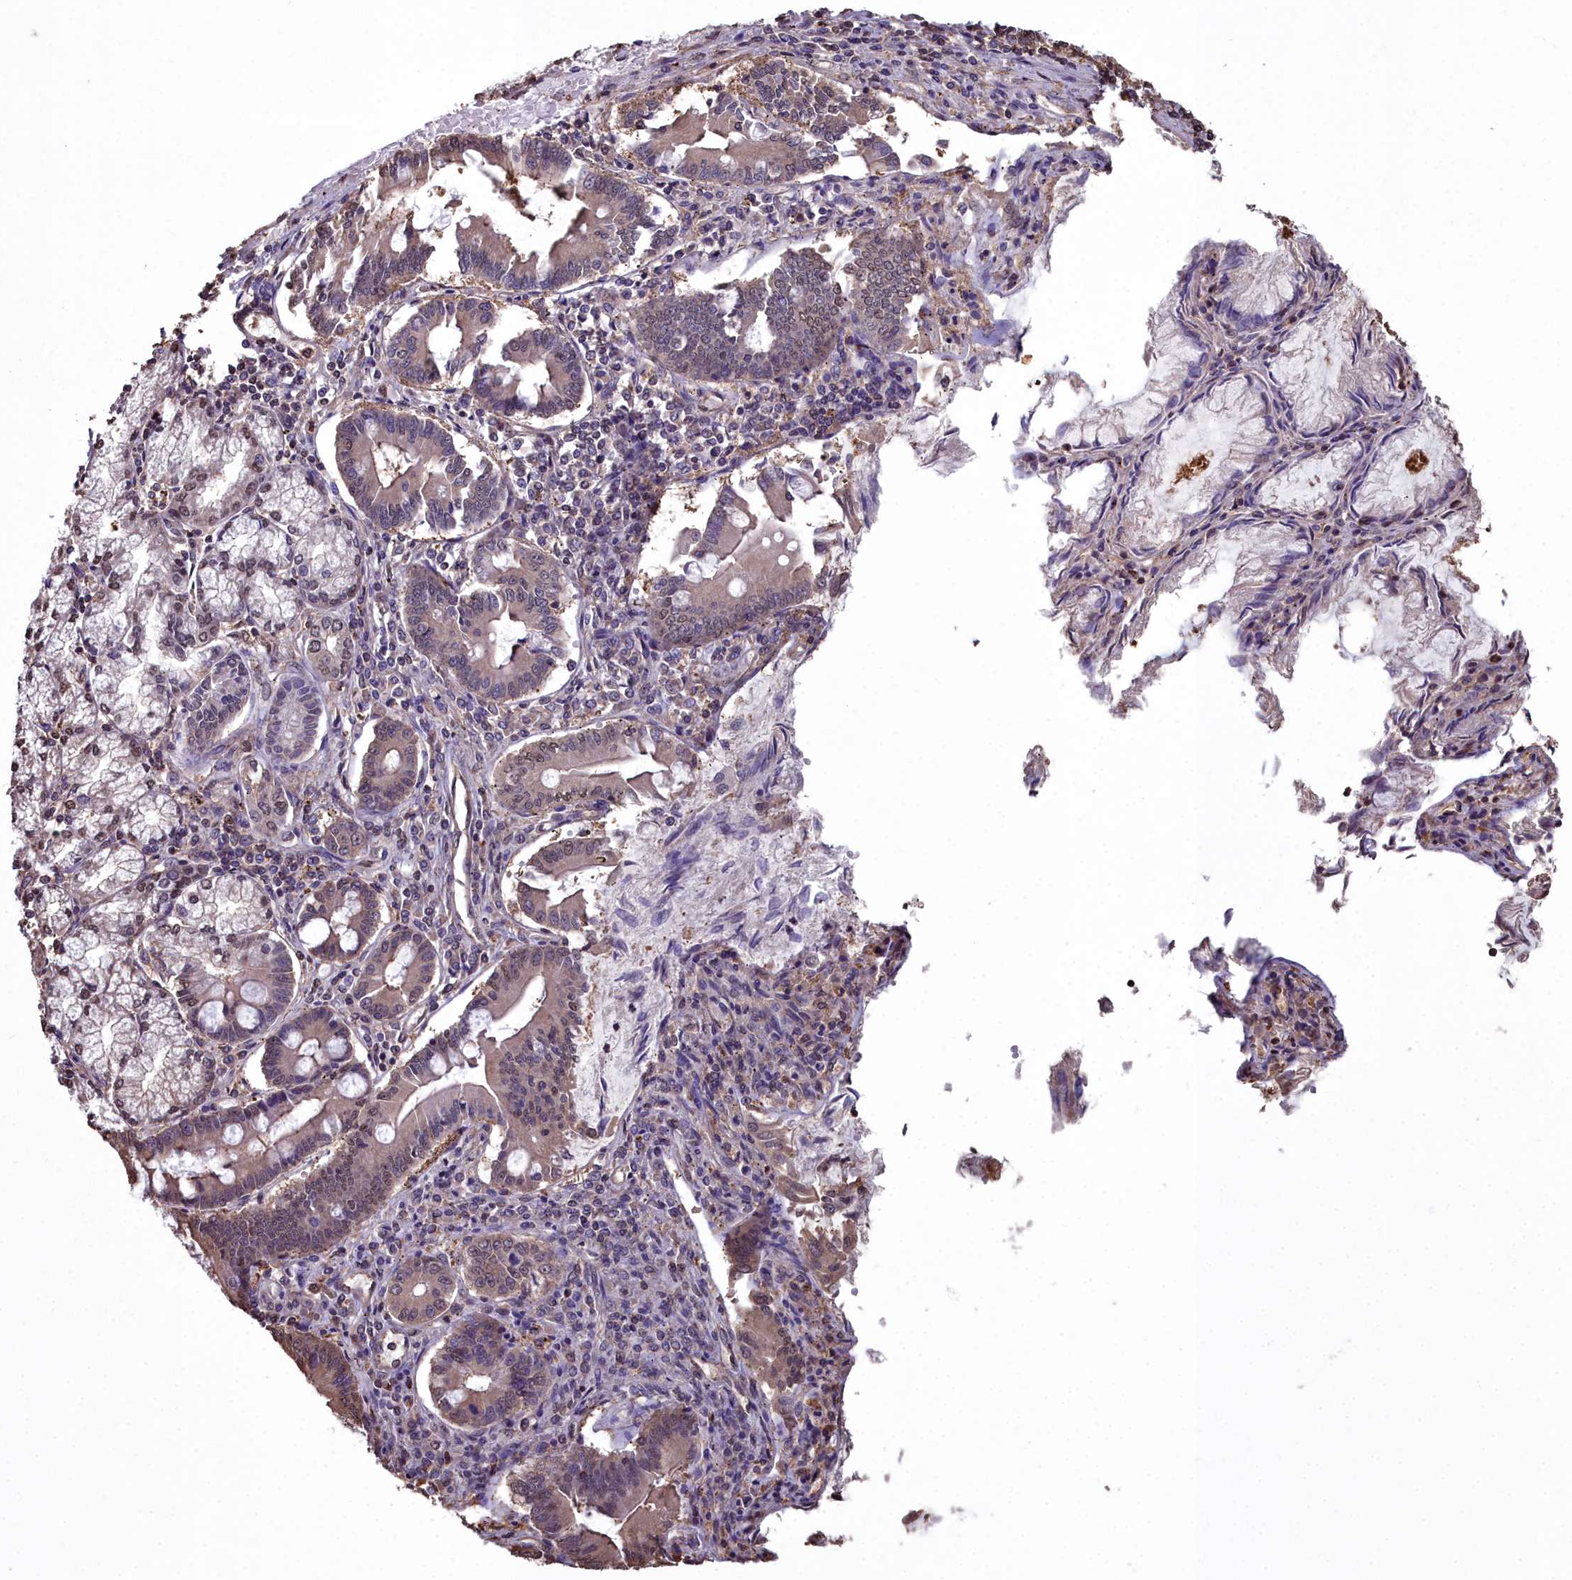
{"staining": {"intensity": "weak", "quantity": "<25%", "location": "cytoplasmic/membranous,nuclear"}, "tissue": "pancreatic cancer", "cell_type": "Tumor cells", "image_type": "cancer", "snomed": [{"axis": "morphology", "description": "Adenocarcinoma, NOS"}, {"axis": "topography", "description": "Pancreas"}], "caption": "High power microscopy image of an immunohistochemistry (IHC) photomicrograph of pancreatic adenocarcinoma, revealing no significant staining in tumor cells.", "gene": "GAPDH", "patient": {"sex": "female", "age": 50}}